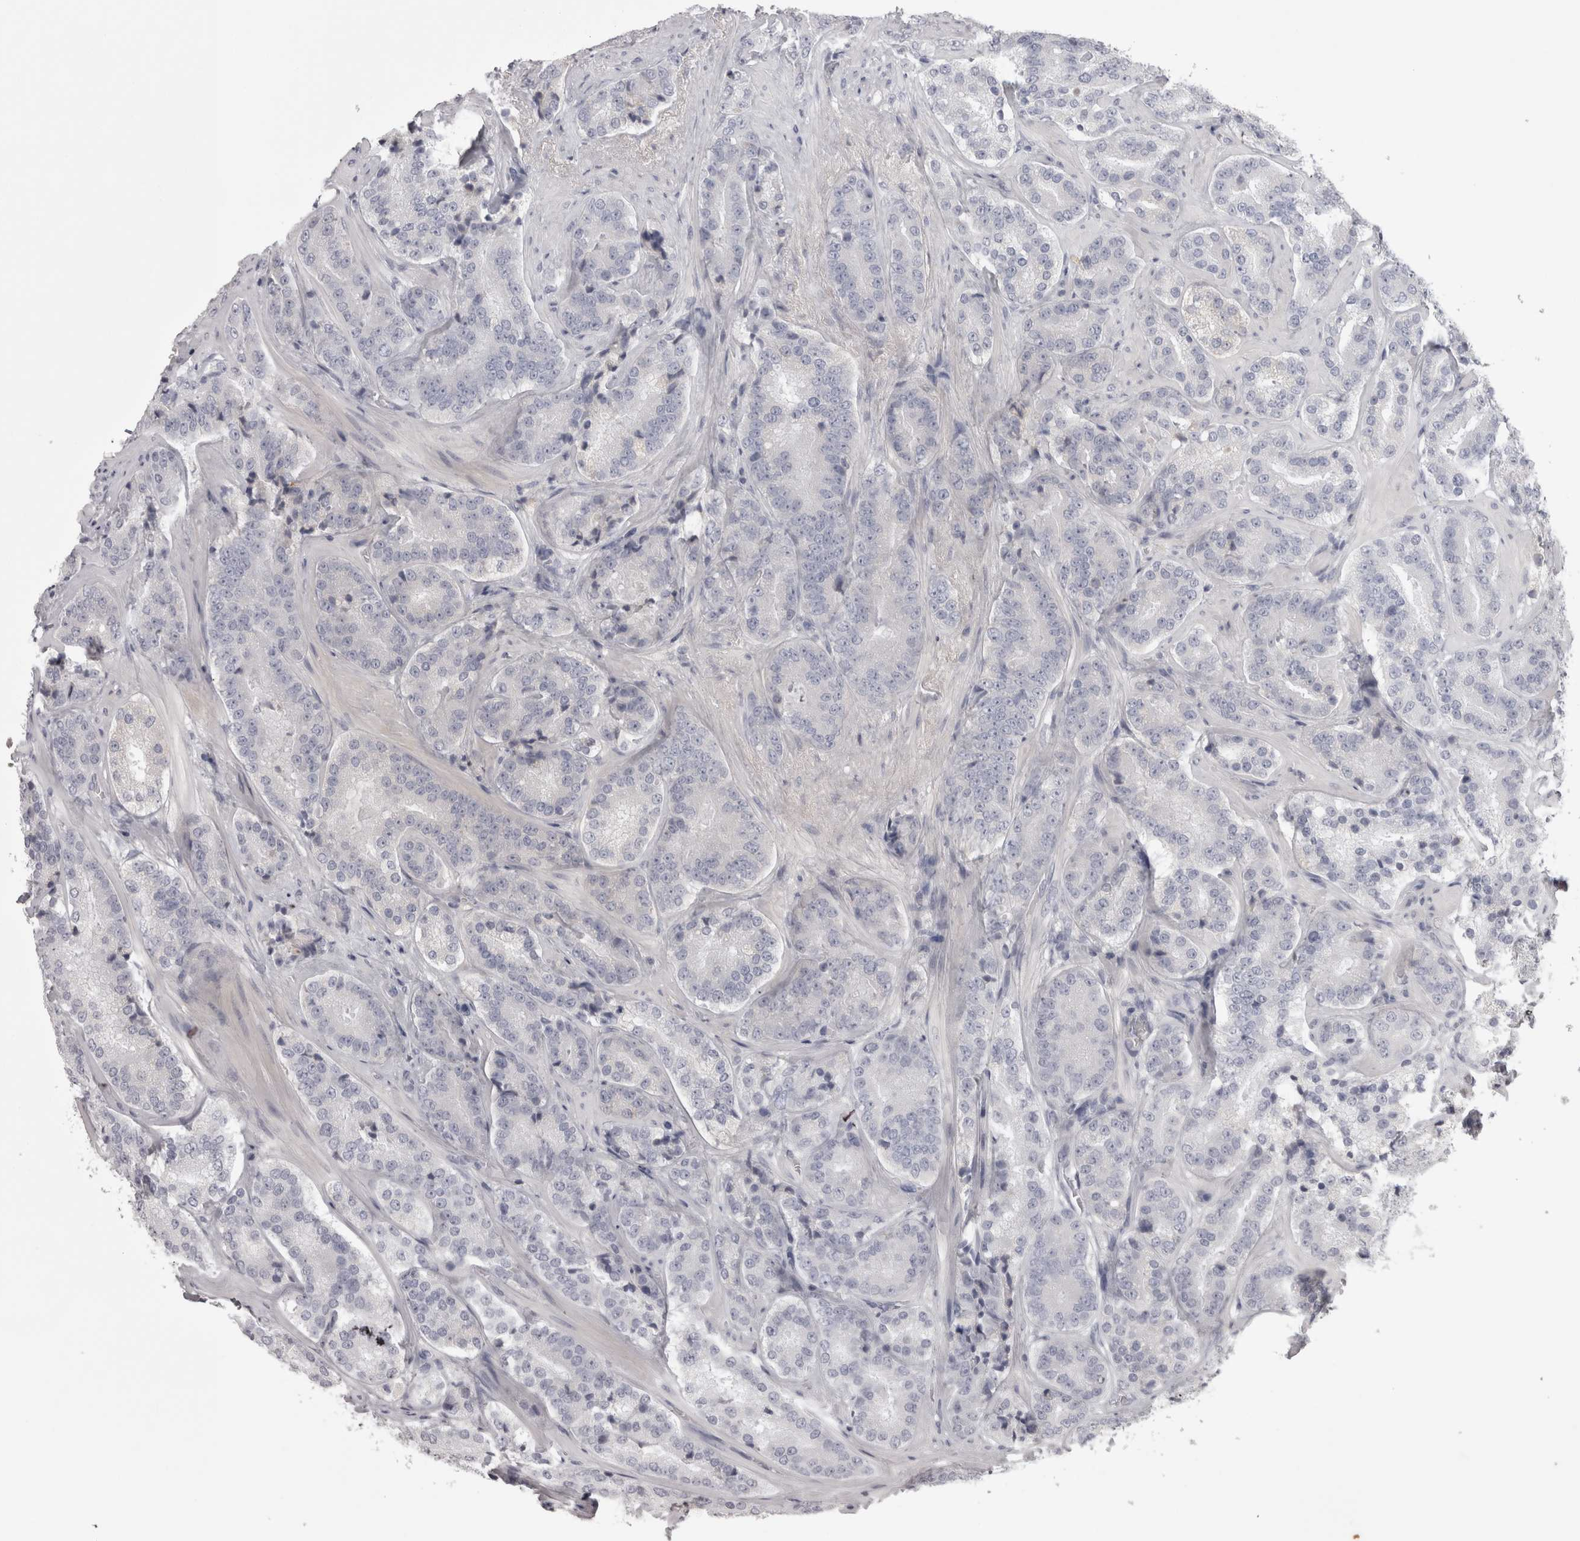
{"staining": {"intensity": "negative", "quantity": "none", "location": "none"}, "tissue": "prostate cancer", "cell_type": "Tumor cells", "image_type": "cancer", "snomed": [{"axis": "morphology", "description": "Adenocarcinoma, High grade"}, {"axis": "topography", "description": "Prostate"}], "caption": "The micrograph exhibits no significant staining in tumor cells of prostate cancer (adenocarcinoma (high-grade)). (Brightfield microscopy of DAB (3,3'-diaminobenzidine) immunohistochemistry at high magnification).", "gene": "SAA4", "patient": {"sex": "male", "age": 60}}